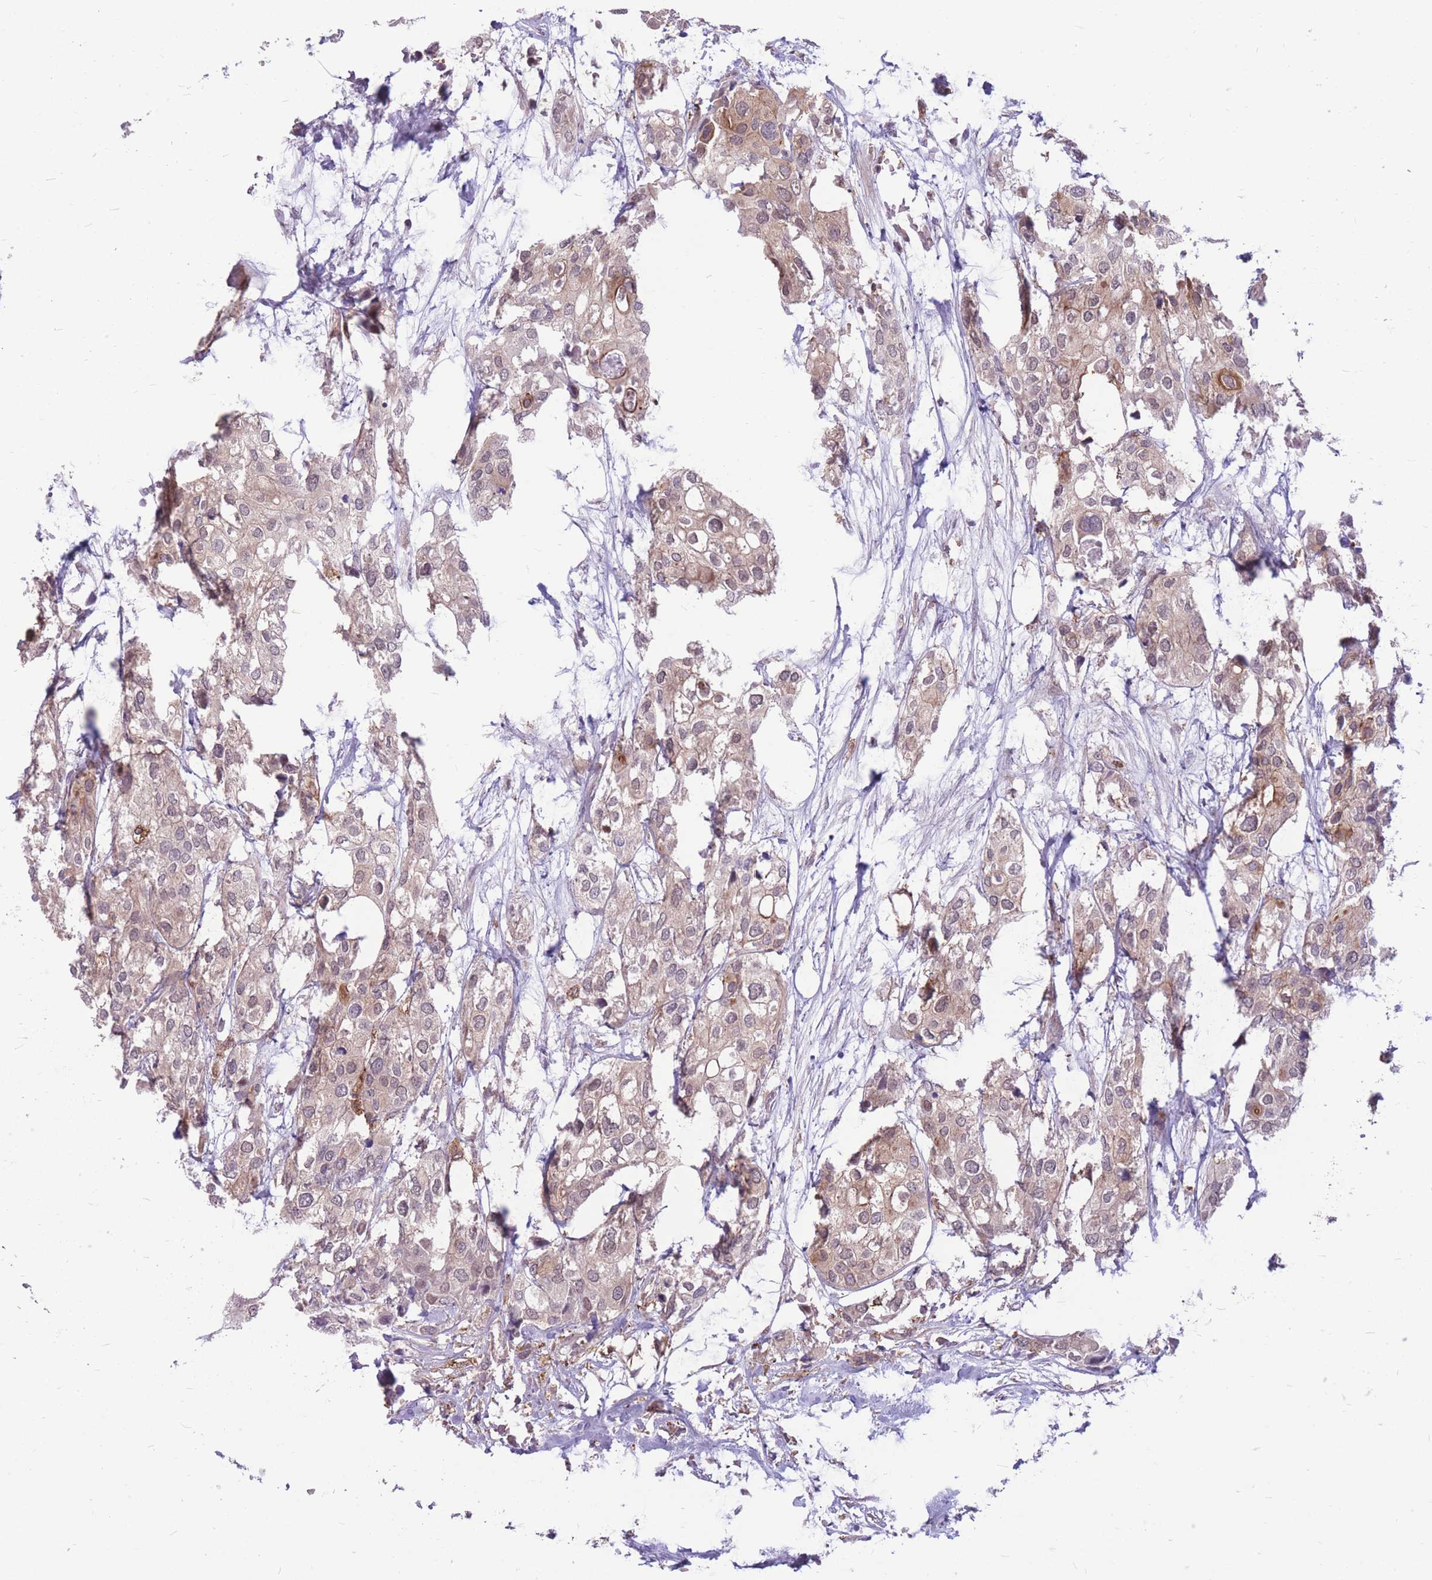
{"staining": {"intensity": "weak", "quantity": "25%-75%", "location": "cytoplasmic/membranous,nuclear"}, "tissue": "urothelial cancer", "cell_type": "Tumor cells", "image_type": "cancer", "snomed": [{"axis": "morphology", "description": "Urothelial carcinoma, High grade"}, {"axis": "topography", "description": "Urinary bladder"}], "caption": "A high-resolution image shows IHC staining of urothelial cancer, which shows weak cytoplasmic/membranous and nuclear expression in about 25%-75% of tumor cells.", "gene": "TCF20", "patient": {"sex": "male", "age": 64}}